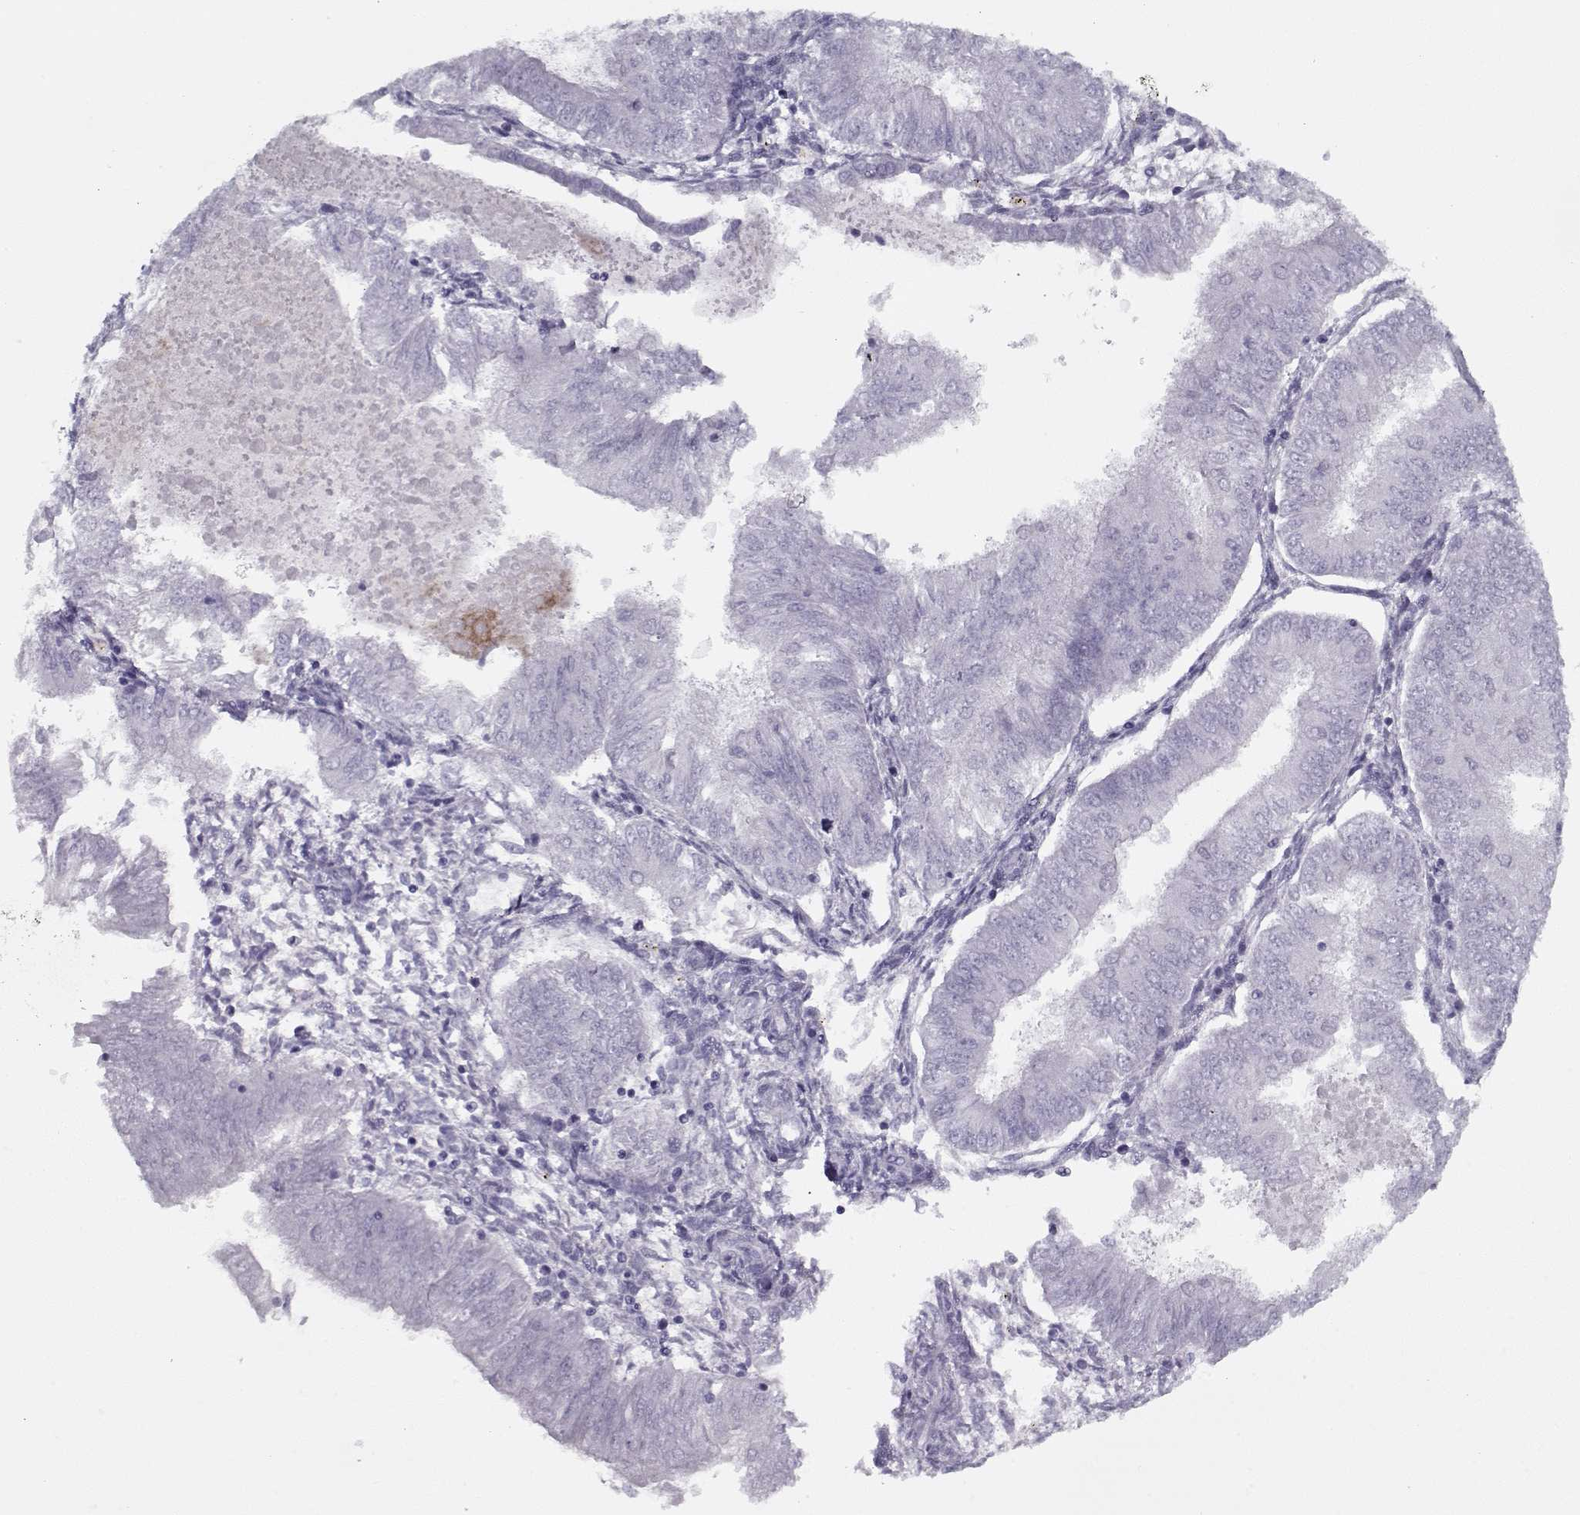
{"staining": {"intensity": "negative", "quantity": "none", "location": "none"}, "tissue": "endometrial cancer", "cell_type": "Tumor cells", "image_type": "cancer", "snomed": [{"axis": "morphology", "description": "Adenocarcinoma, NOS"}, {"axis": "topography", "description": "Endometrium"}], "caption": "Tumor cells are negative for protein expression in human endometrial cancer (adenocarcinoma).", "gene": "PP2D1", "patient": {"sex": "female", "age": 53}}